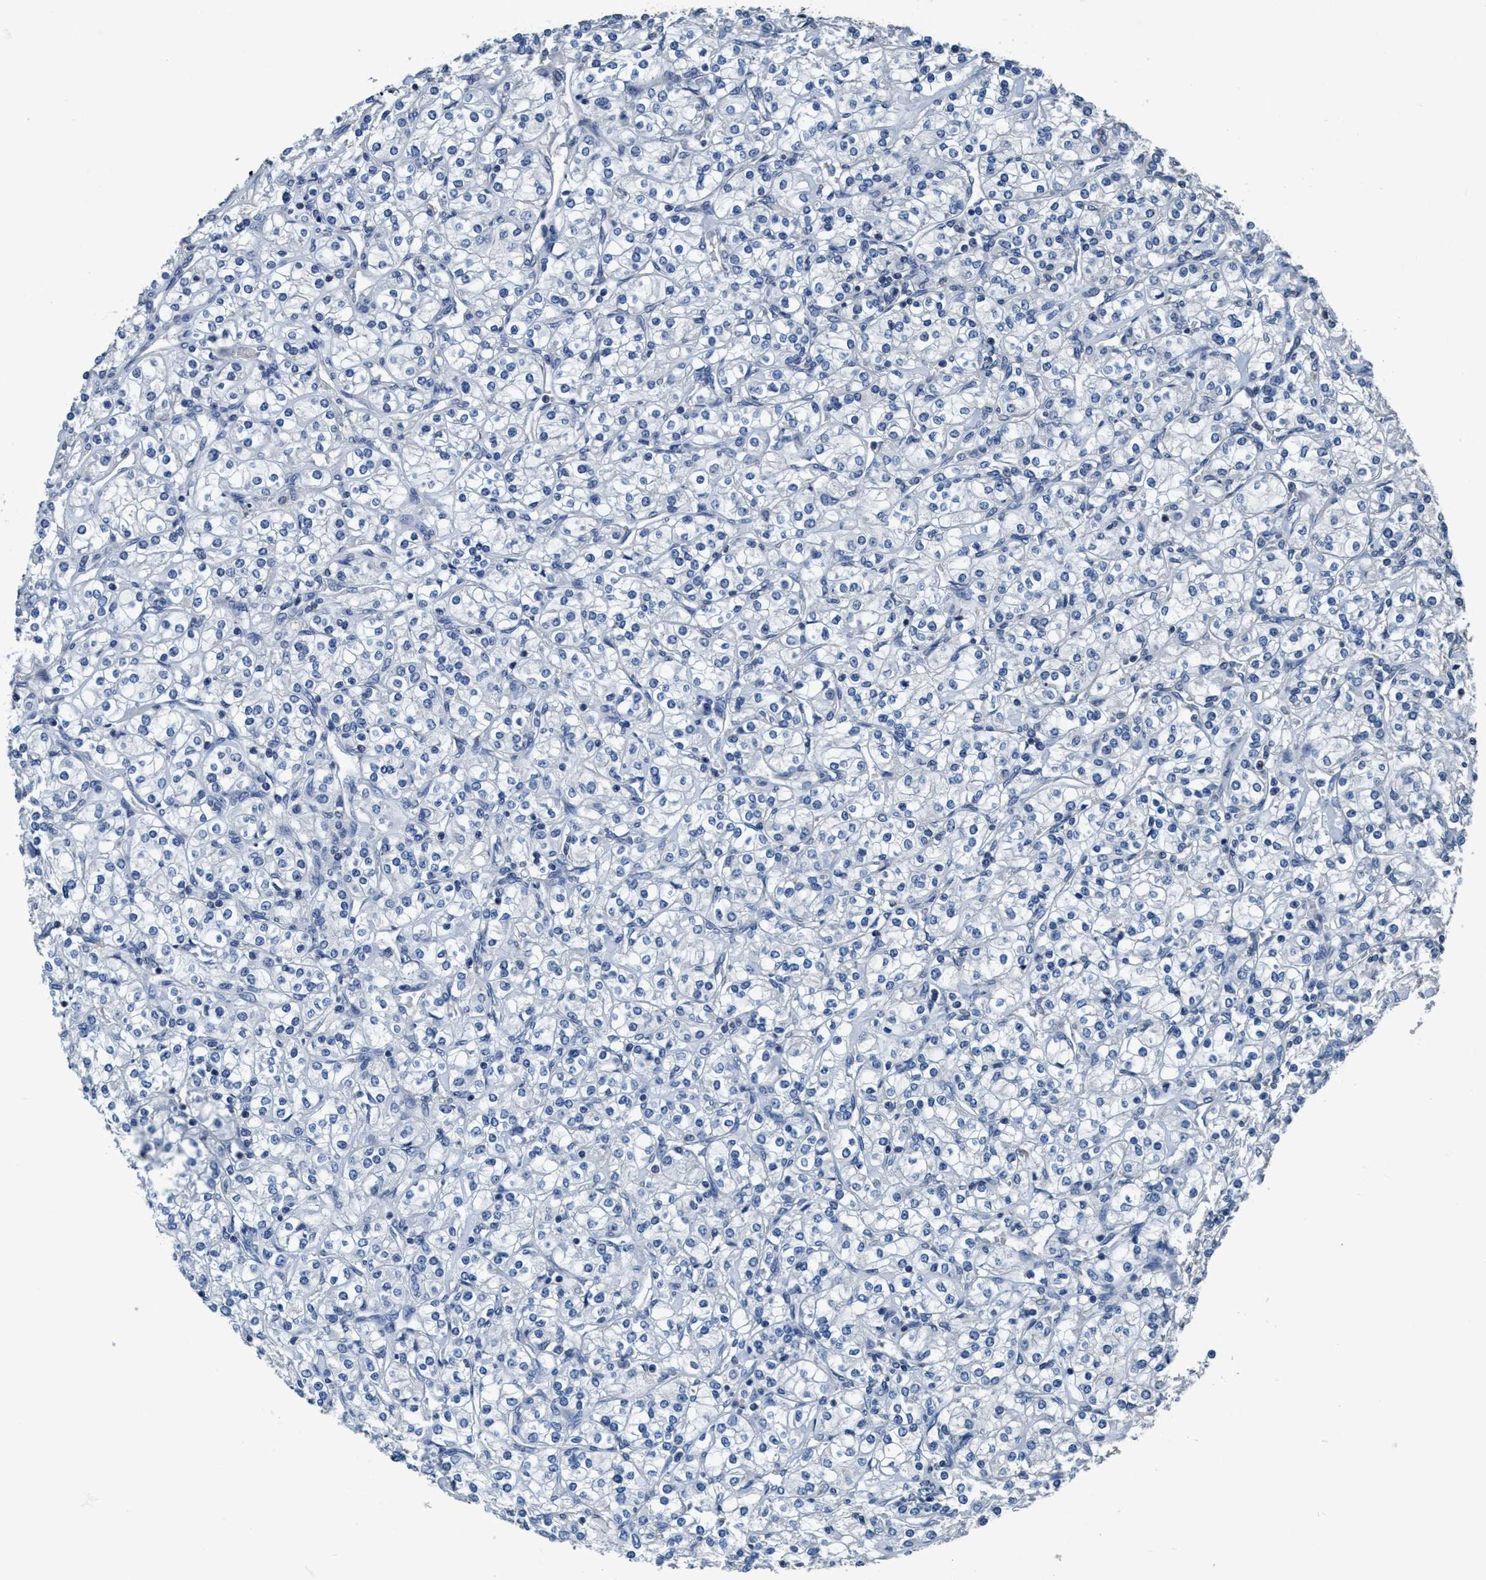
{"staining": {"intensity": "negative", "quantity": "none", "location": "none"}, "tissue": "renal cancer", "cell_type": "Tumor cells", "image_type": "cancer", "snomed": [{"axis": "morphology", "description": "Adenocarcinoma, NOS"}, {"axis": "topography", "description": "Kidney"}], "caption": "IHC of renal cancer shows no staining in tumor cells.", "gene": "ANKFN1", "patient": {"sex": "male", "age": 77}}